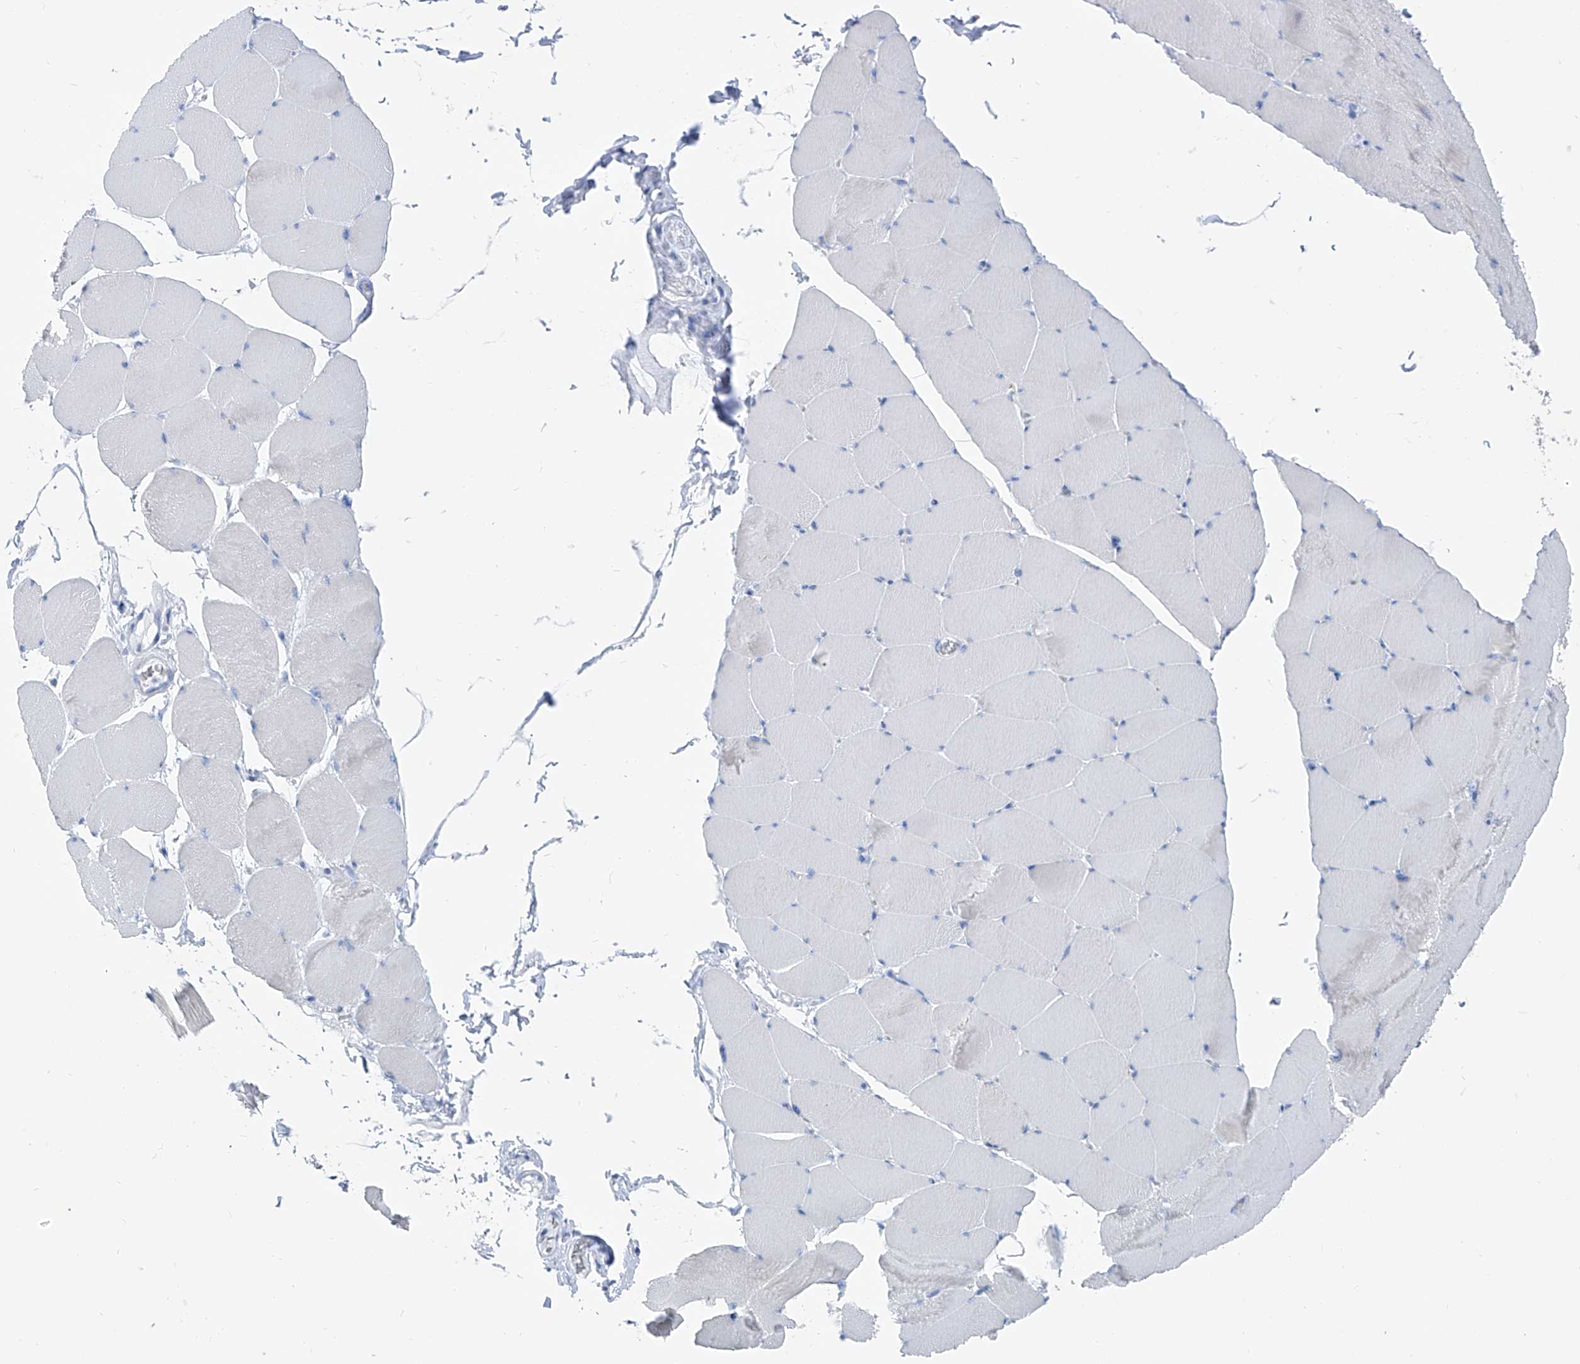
{"staining": {"intensity": "negative", "quantity": "none", "location": "none"}, "tissue": "skeletal muscle", "cell_type": "Myocytes", "image_type": "normal", "snomed": [{"axis": "morphology", "description": "Normal tissue, NOS"}, {"axis": "topography", "description": "Skeletal muscle"}], "caption": "Skeletal muscle stained for a protein using immunohistochemistry reveals no expression myocytes.", "gene": "FRS3", "patient": {"sex": "male", "age": 62}}